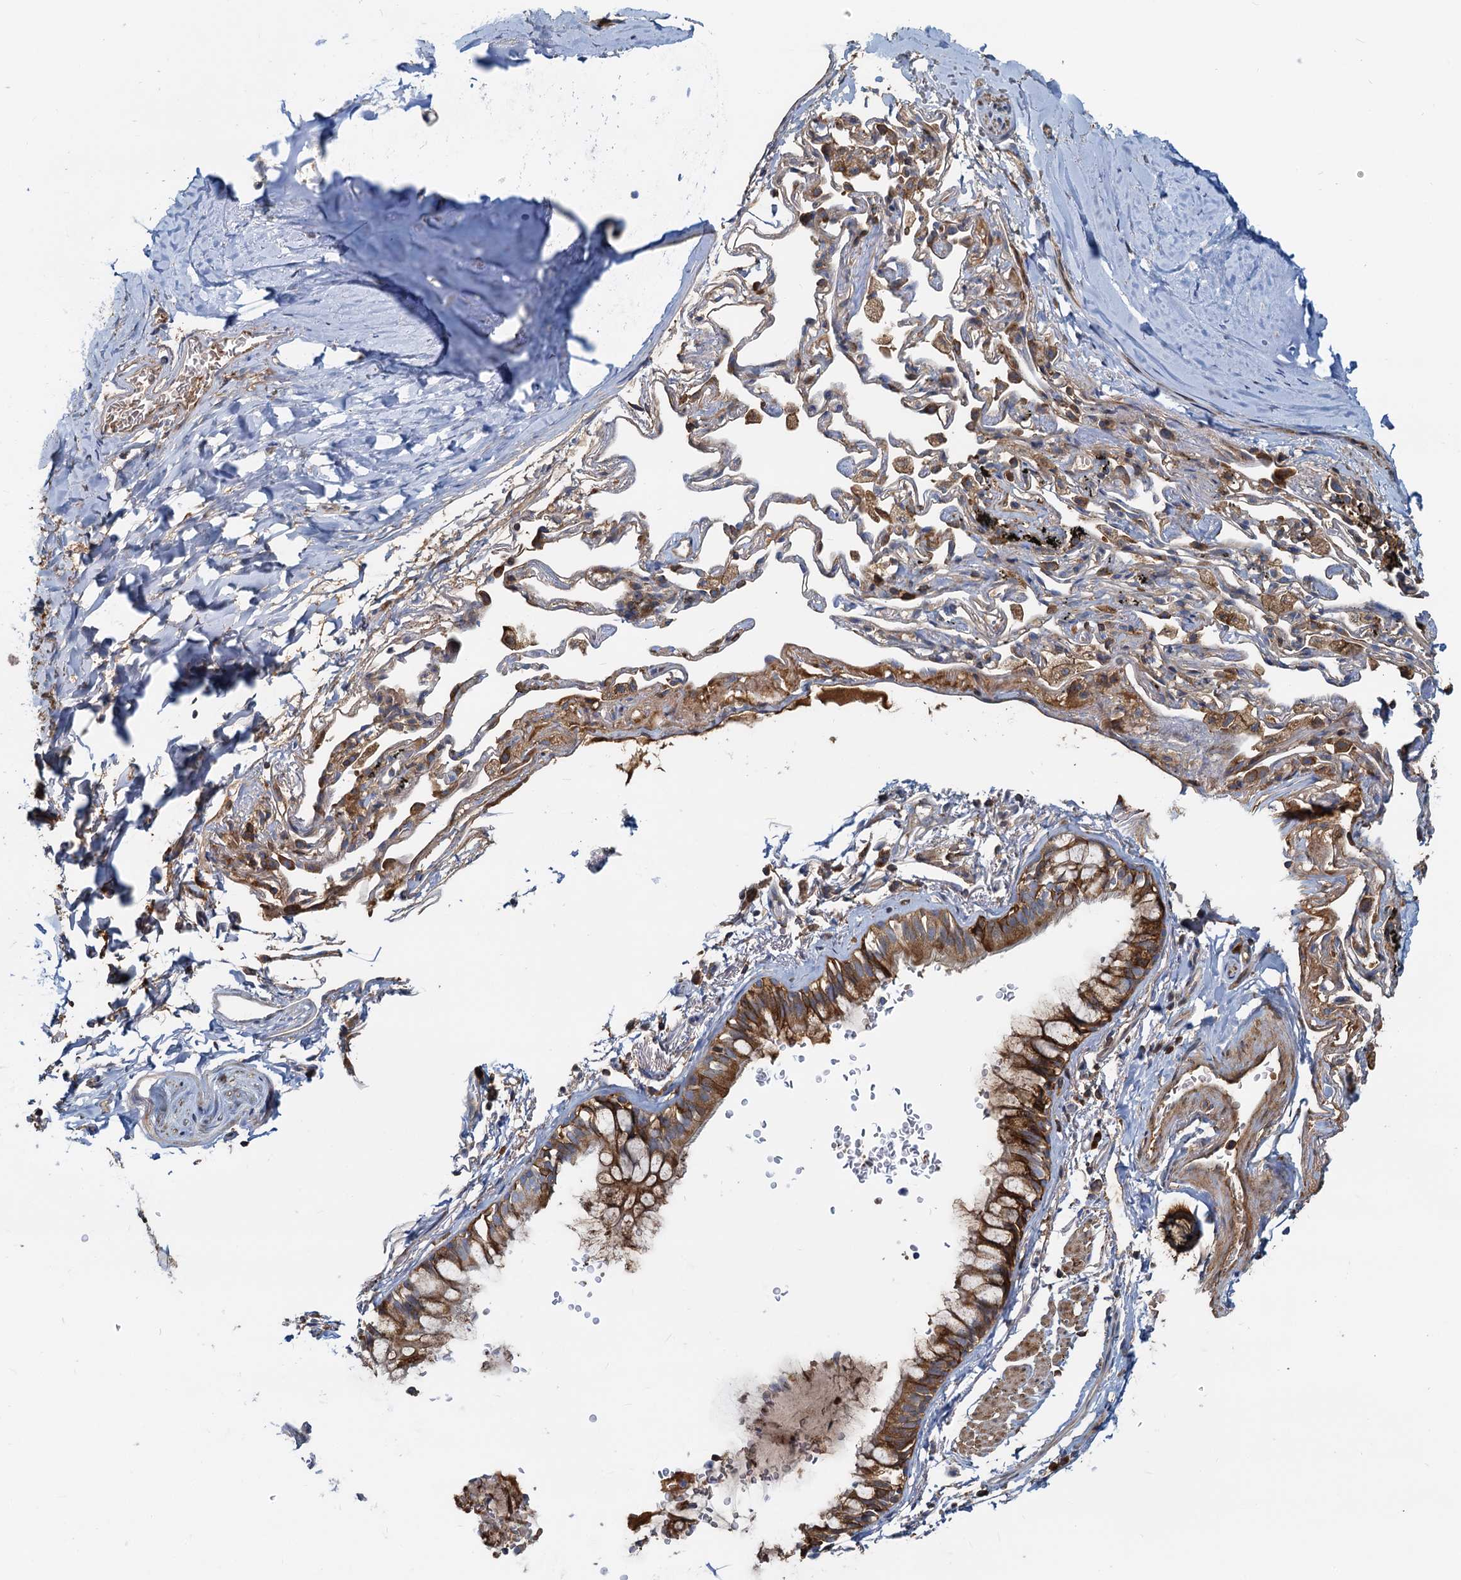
{"staining": {"intensity": "moderate", "quantity": "<25%", "location": "cytoplasmic/membranous"}, "tissue": "adipose tissue", "cell_type": "Adipocytes", "image_type": "normal", "snomed": [{"axis": "morphology", "description": "Normal tissue, NOS"}, {"axis": "topography", "description": "Lymph node"}, {"axis": "topography", "description": "Bronchus"}], "caption": "Brown immunohistochemical staining in benign human adipose tissue demonstrates moderate cytoplasmic/membranous expression in approximately <25% of adipocytes.", "gene": "LNX2", "patient": {"sex": "male", "age": 63}}